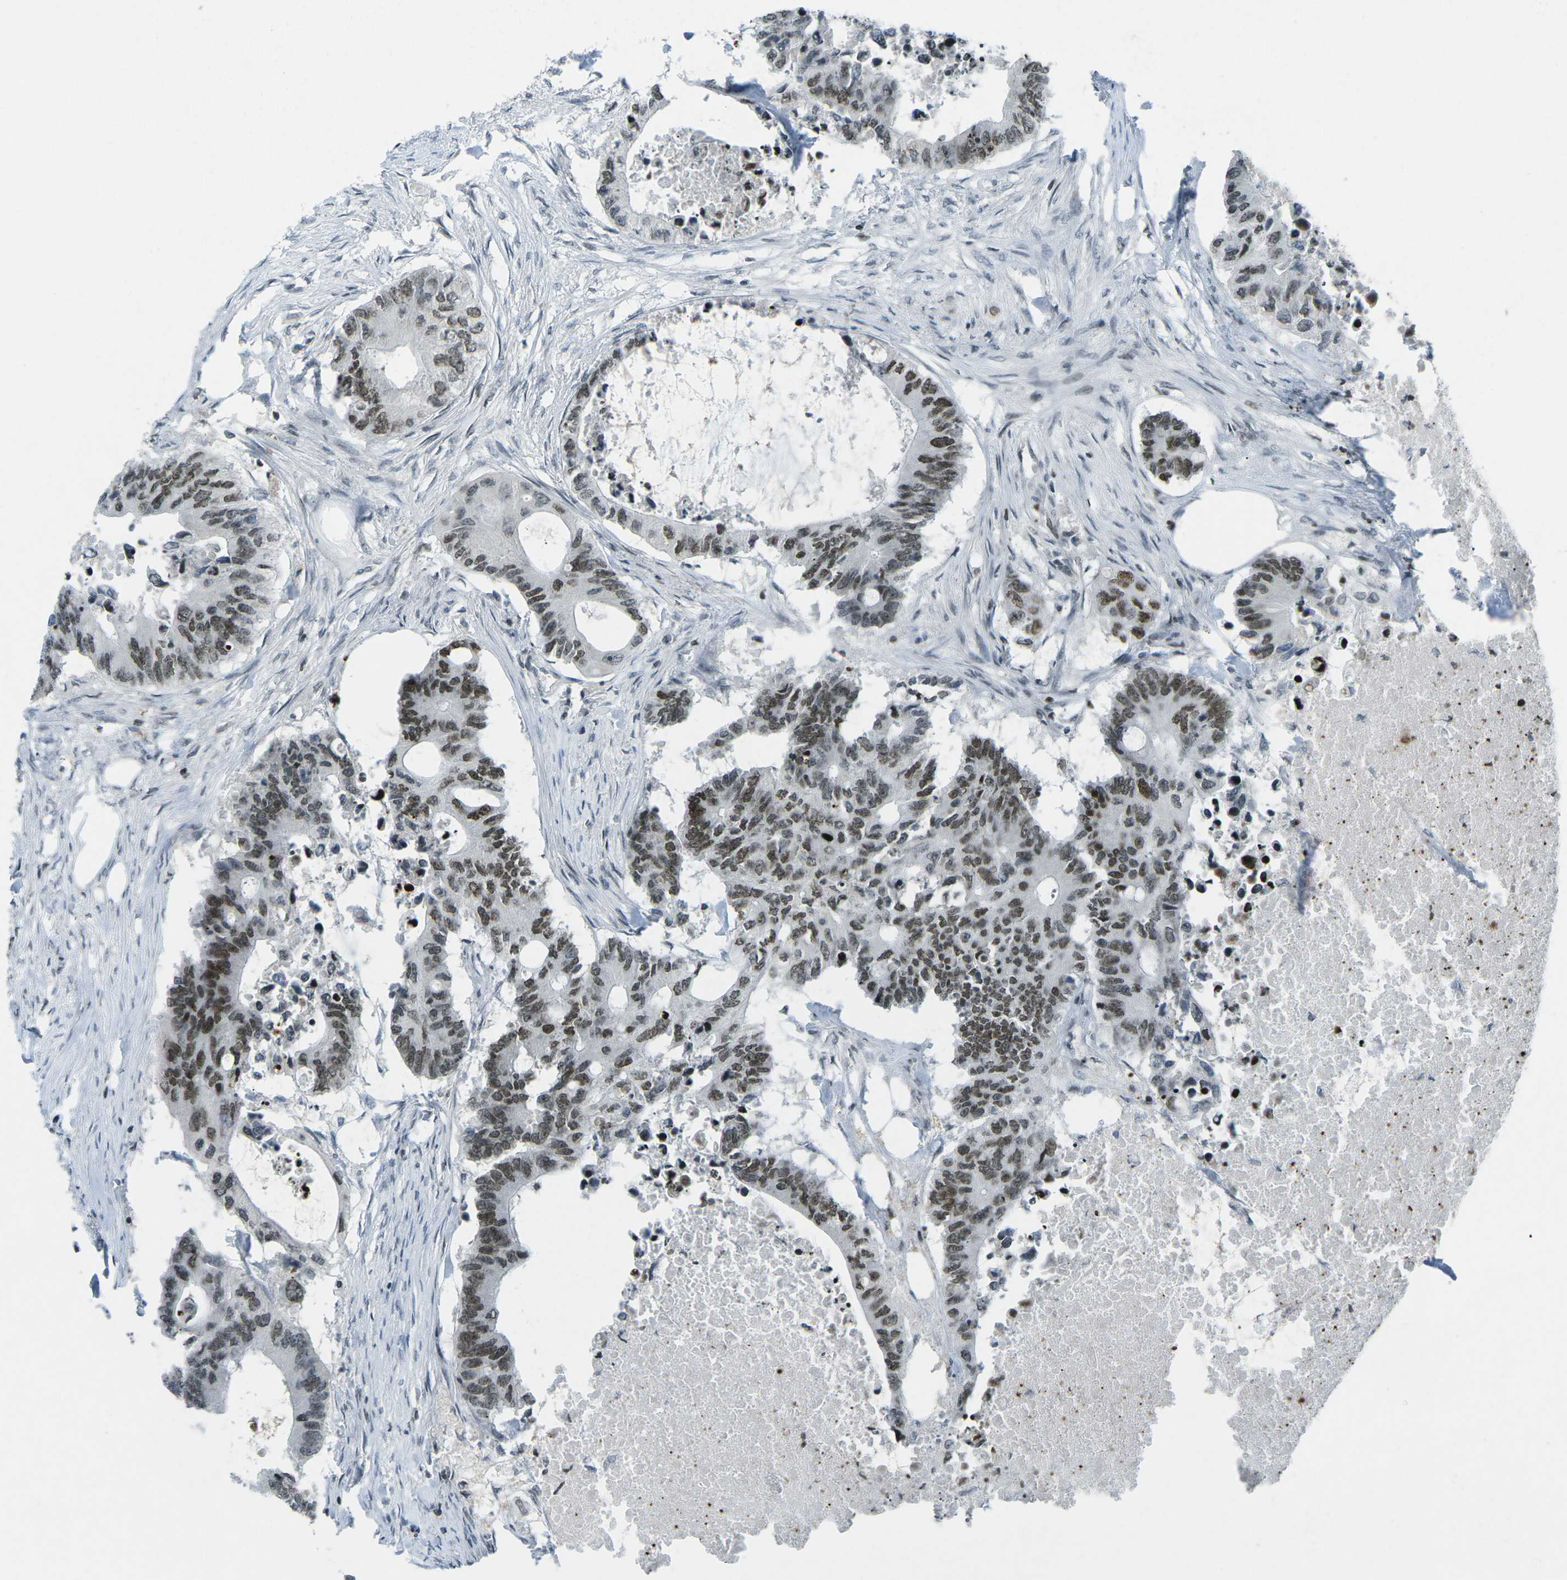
{"staining": {"intensity": "moderate", "quantity": ">75%", "location": "nuclear"}, "tissue": "colorectal cancer", "cell_type": "Tumor cells", "image_type": "cancer", "snomed": [{"axis": "morphology", "description": "Adenocarcinoma, NOS"}, {"axis": "topography", "description": "Colon"}], "caption": "Protein expression analysis of colorectal cancer (adenocarcinoma) shows moderate nuclear positivity in about >75% of tumor cells.", "gene": "EME1", "patient": {"sex": "male", "age": 71}}